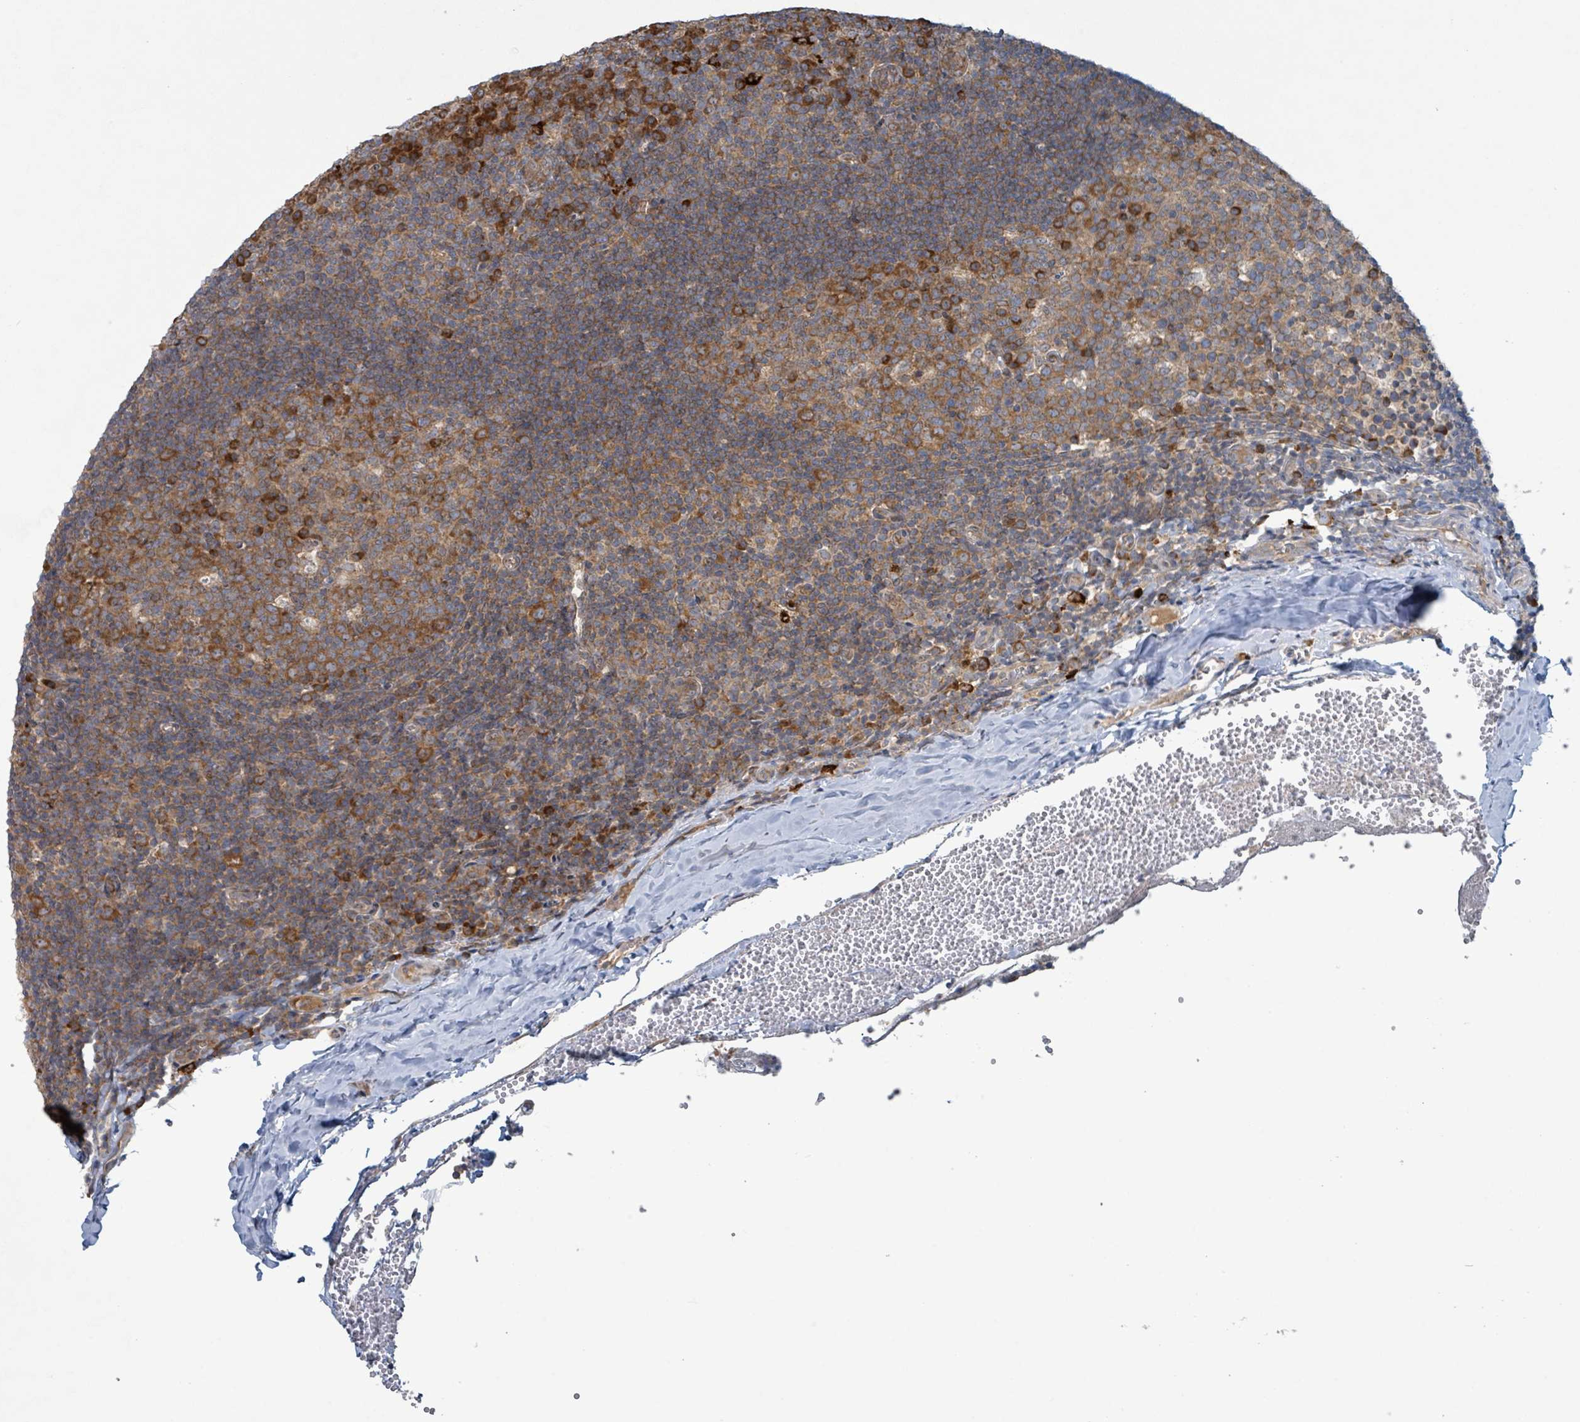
{"staining": {"intensity": "moderate", "quantity": ">75%", "location": "cytoplasmic/membranous"}, "tissue": "tonsil", "cell_type": "Germinal center cells", "image_type": "normal", "snomed": [{"axis": "morphology", "description": "Normal tissue, NOS"}, {"axis": "topography", "description": "Tonsil"}], "caption": "An image showing moderate cytoplasmic/membranous expression in about >75% of germinal center cells in unremarkable tonsil, as visualized by brown immunohistochemical staining.", "gene": "OR51E1", "patient": {"sex": "male", "age": 17}}